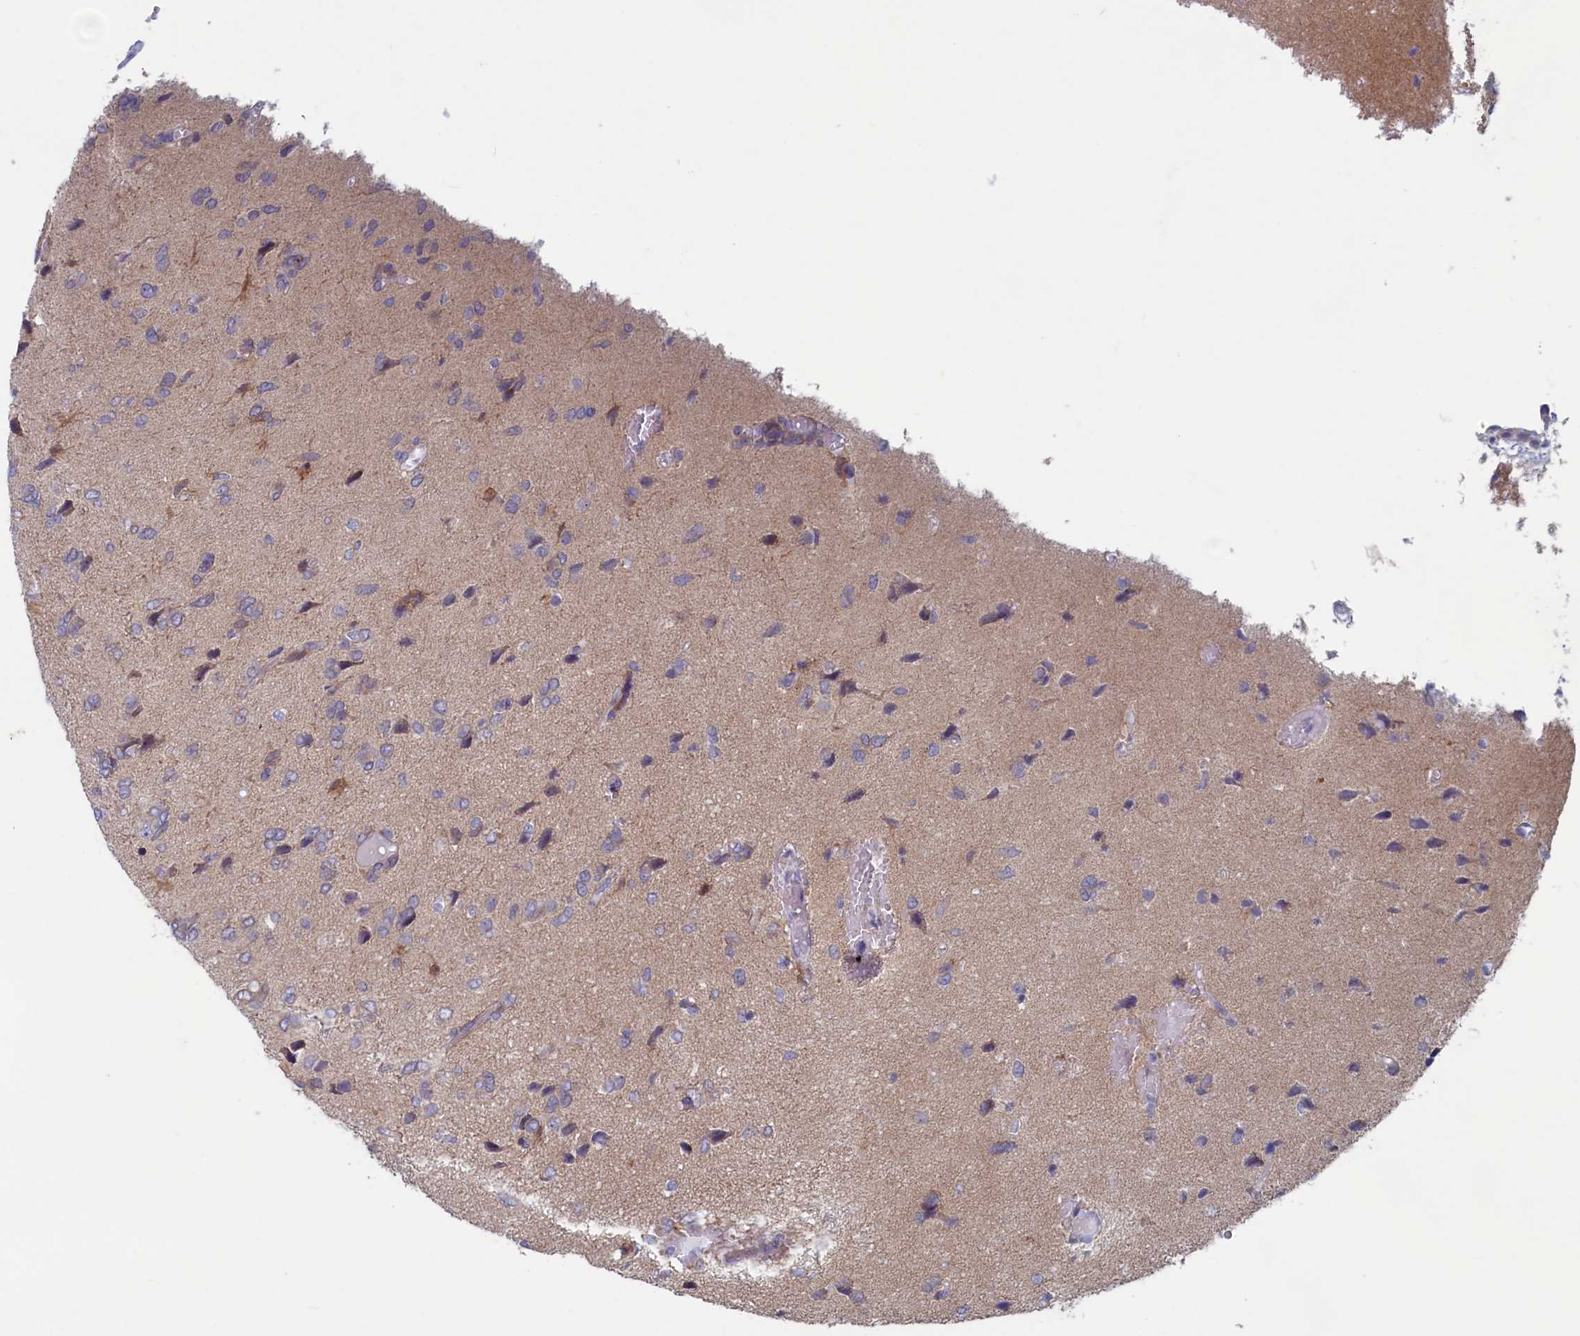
{"staining": {"intensity": "negative", "quantity": "none", "location": "none"}, "tissue": "glioma", "cell_type": "Tumor cells", "image_type": "cancer", "snomed": [{"axis": "morphology", "description": "Glioma, malignant, High grade"}, {"axis": "topography", "description": "Brain"}], "caption": "Histopathology image shows no protein staining in tumor cells of glioma tissue.", "gene": "WDR76", "patient": {"sex": "female", "age": 59}}